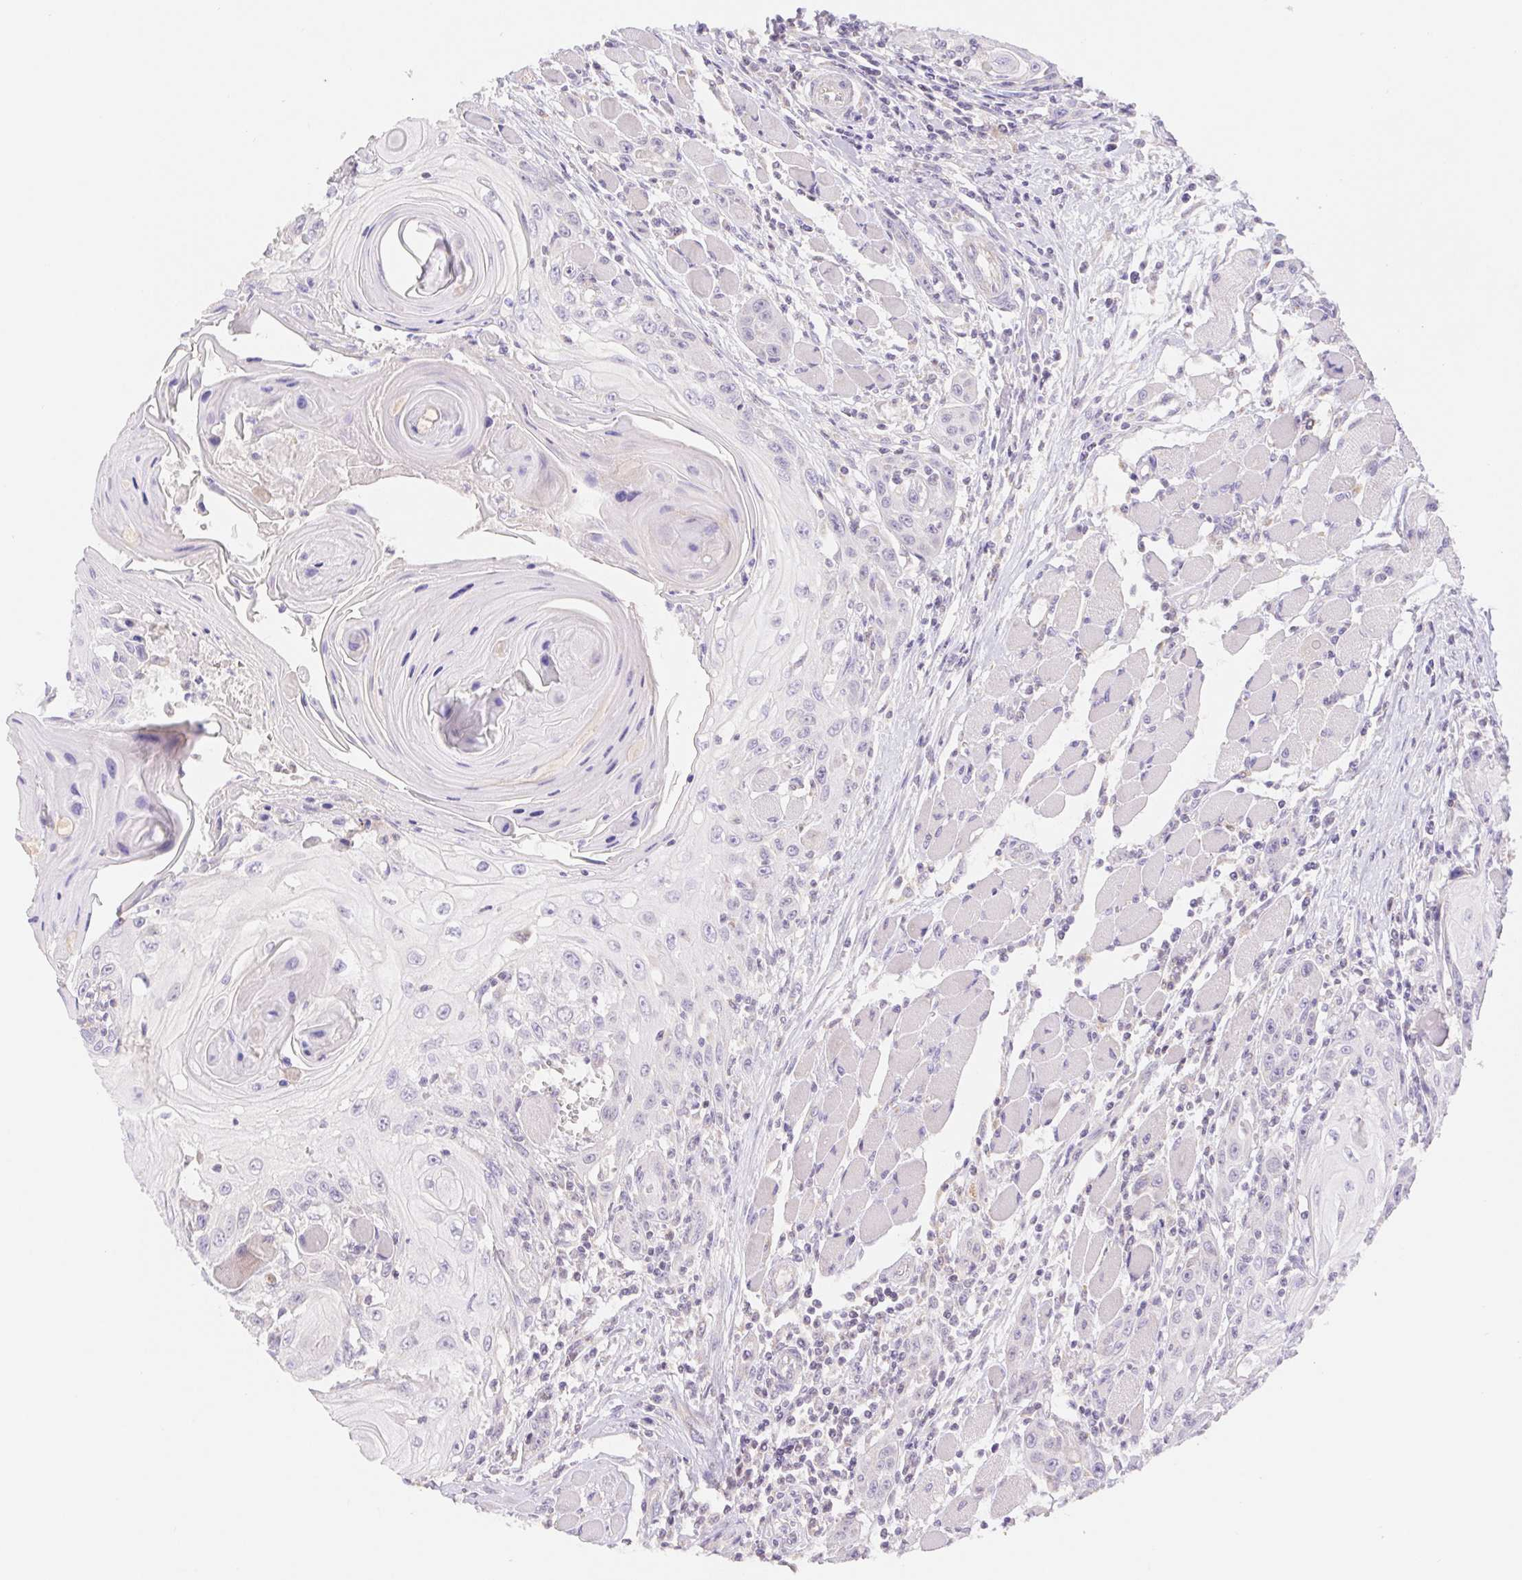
{"staining": {"intensity": "negative", "quantity": "none", "location": "none"}, "tissue": "head and neck cancer", "cell_type": "Tumor cells", "image_type": "cancer", "snomed": [{"axis": "morphology", "description": "Squamous cell carcinoma, NOS"}, {"axis": "topography", "description": "Head-Neck"}], "caption": "Image shows no significant protein positivity in tumor cells of head and neck squamous cell carcinoma.", "gene": "FKBP6", "patient": {"sex": "female", "age": 80}}